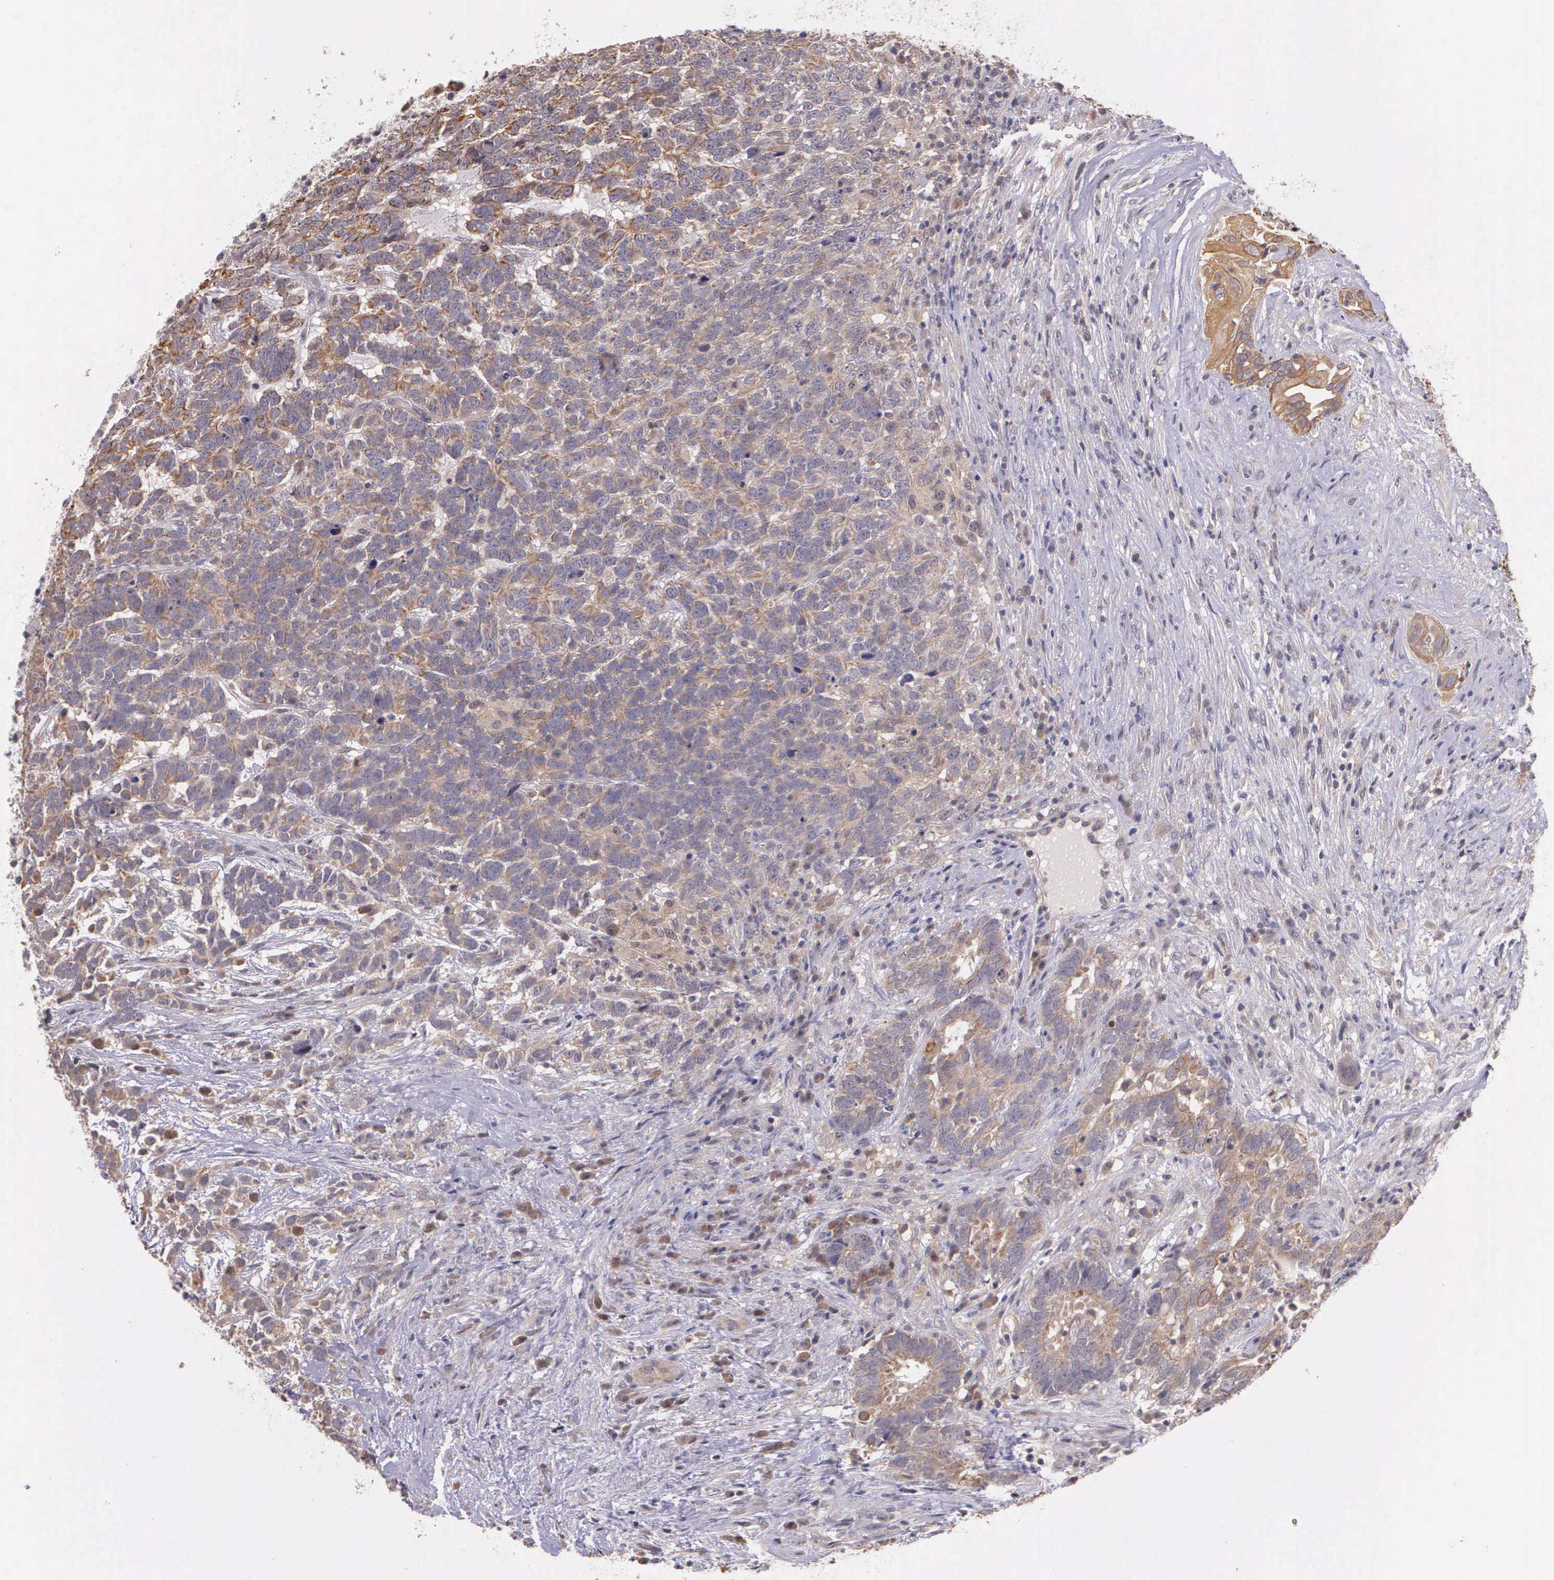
{"staining": {"intensity": "weak", "quantity": "25%-75%", "location": "cytoplasmic/membranous"}, "tissue": "testis cancer", "cell_type": "Tumor cells", "image_type": "cancer", "snomed": [{"axis": "morphology", "description": "Carcinoma, Embryonal, NOS"}, {"axis": "topography", "description": "Testis"}], "caption": "This is a micrograph of immunohistochemistry (IHC) staining of testis embryonal carcinoma, which shows weak staining in the cytoplasmic/membranous of tumor cells.", "gene": "IGBP1", "patient": {"sex": "male", "age": 26}}